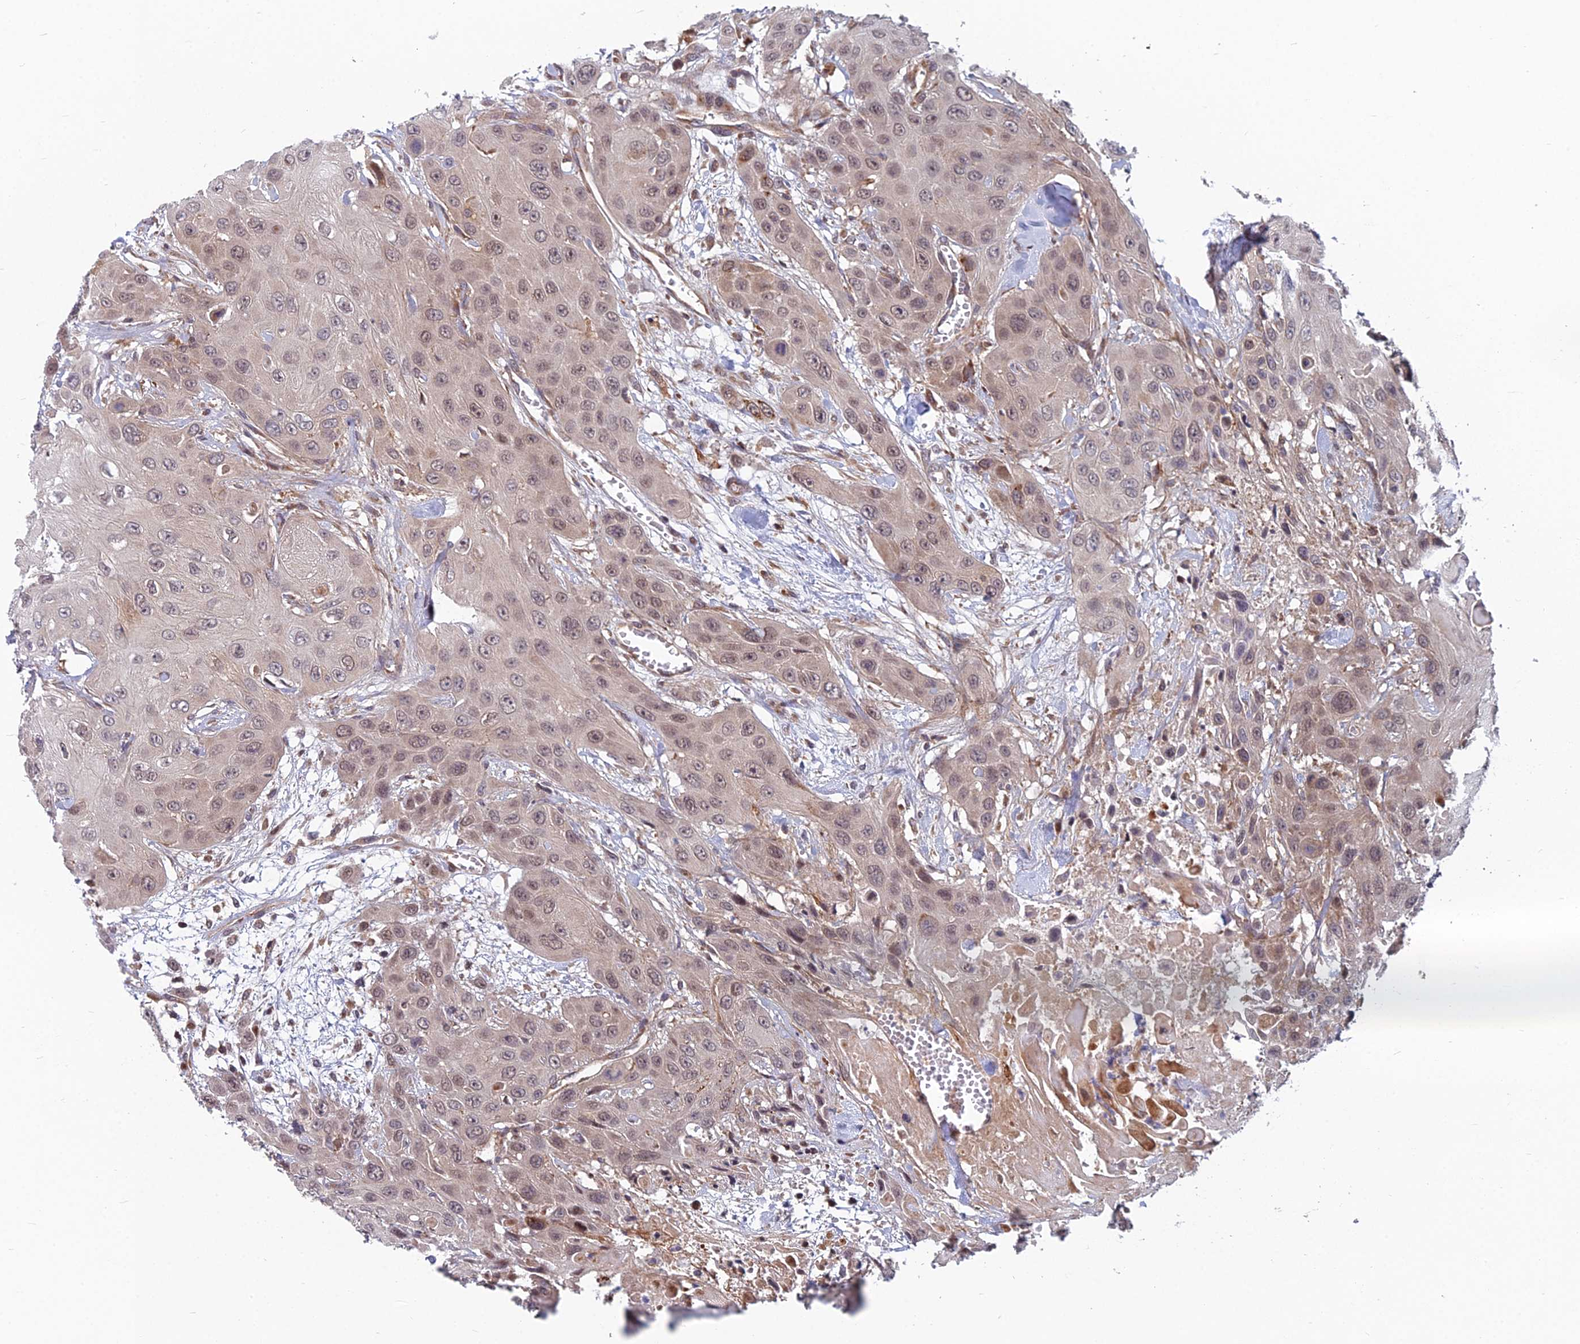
{"staining": {"intensity": "weak", "quantity": ">75%", "location": "cytoplasmic/membranous,nuclear"}, "tissue": "head and neck cancer", "cell_type": "Tumor cells", "image_type": "cancer", "snomed": [{"axis": "morphology", "description": "Squamous cell carcinoma, NOS"}, {"axis": "topography", "description": "Head-Neck"}], "caption": "About >75% of tumor cells in human head and neck cancer (squamous cell carcinoma) exhibit weak cytoplasmic/membranous and nuclear protein expression as visualized by brown immunohistochemical staining.", "gene": "COMMD2", "patient": {"sex": "male", "age": 81}}